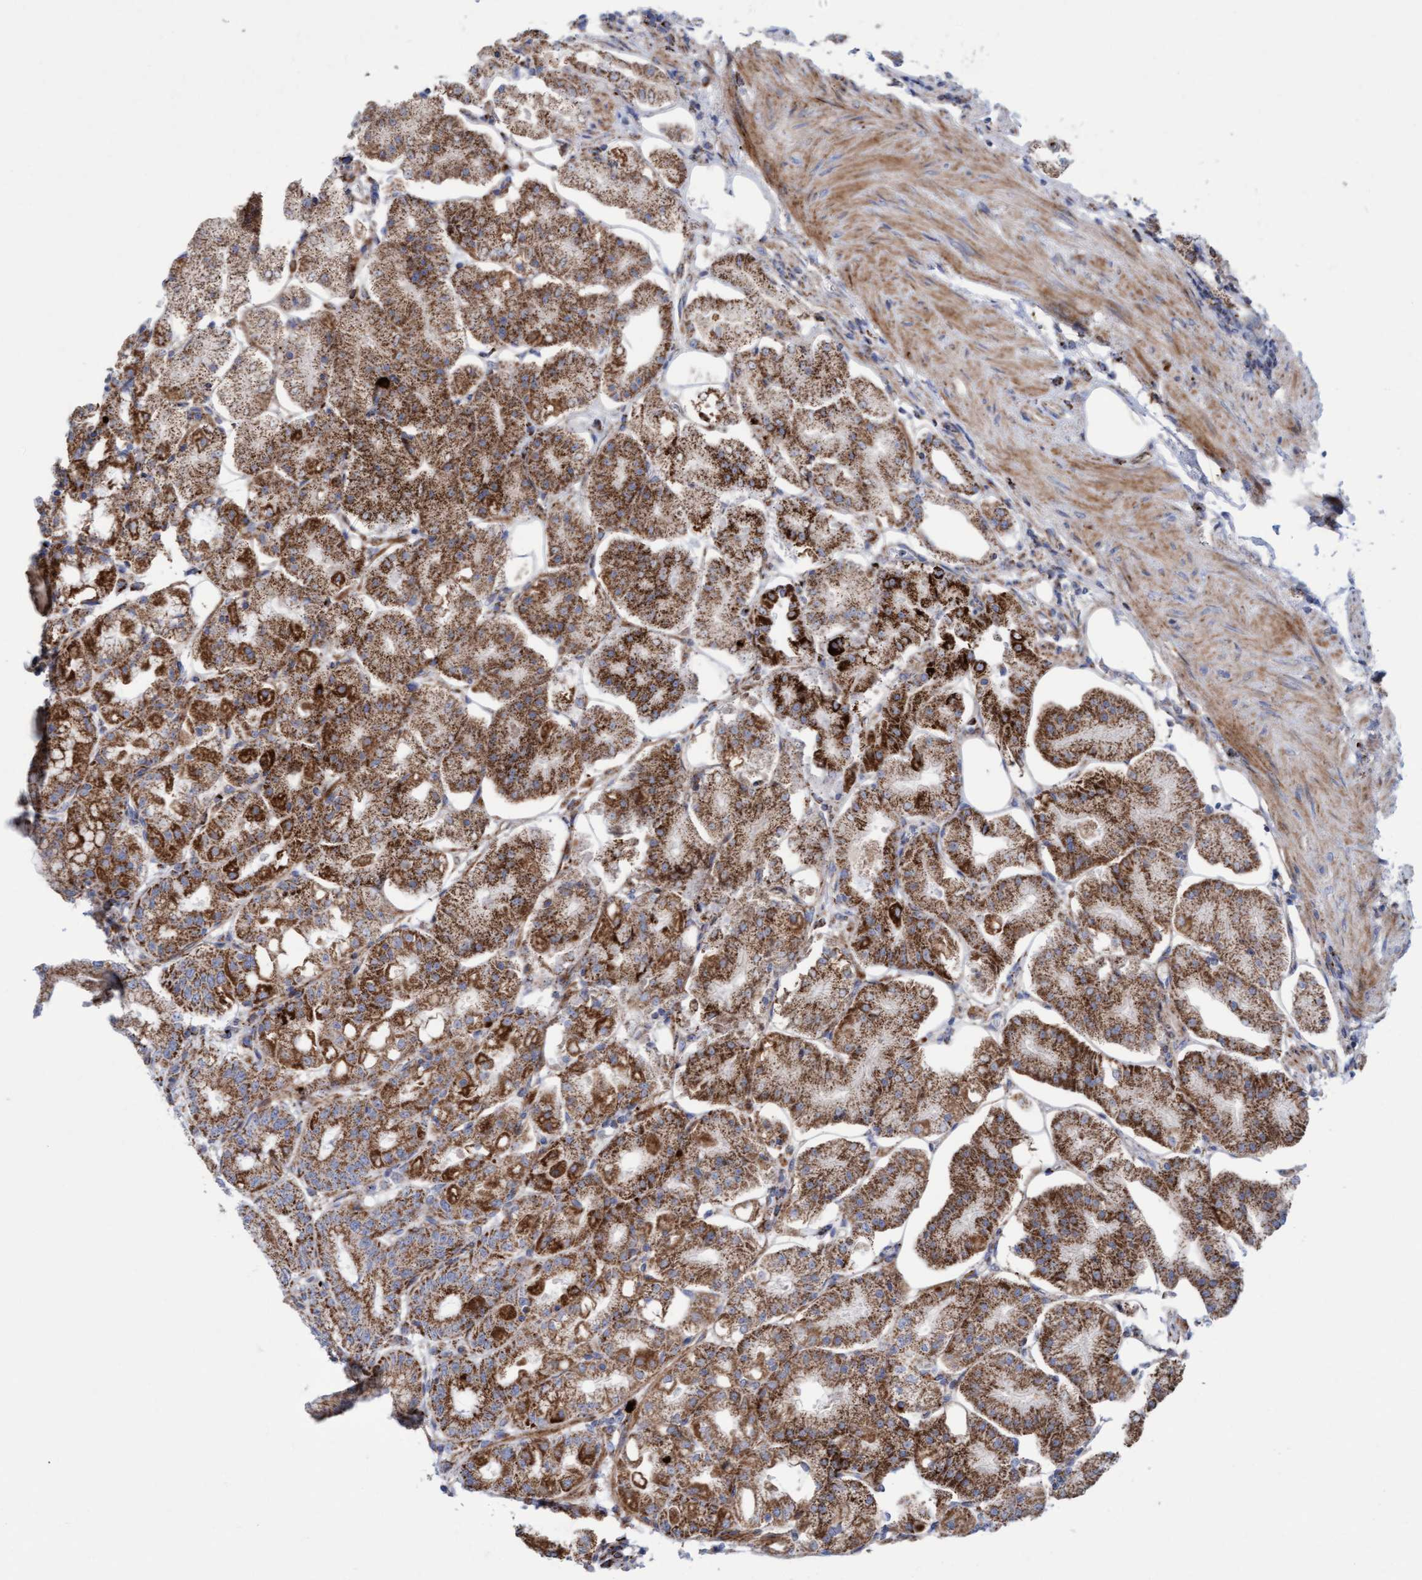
{"staining": {"intensity": "strong", "quantity": ">75%", "location": "cytoplasmic/membranous"}, "tissue": "stomach", "cell_type": "Glandular cells", "image_type": "normal", "snomed": [{"axis": "morphology", "description": "Normal tissue, NOS"}, {"axis": "topography", "description": "Stomach, lower"}], "caption": "The photomicrograph reveals staining of unremarkable stomach, revealing strong cytoplasmic/membranous protein positivity (brown color) within glandular cells. (Stains: DAB (3,3'-diaminobenzidine) in brown, nuclei in blue, Microscopy: brightfield microscopy at high magnification).", "gene": "GGTA1", "patient": {"sex": "male", "age": 71}}